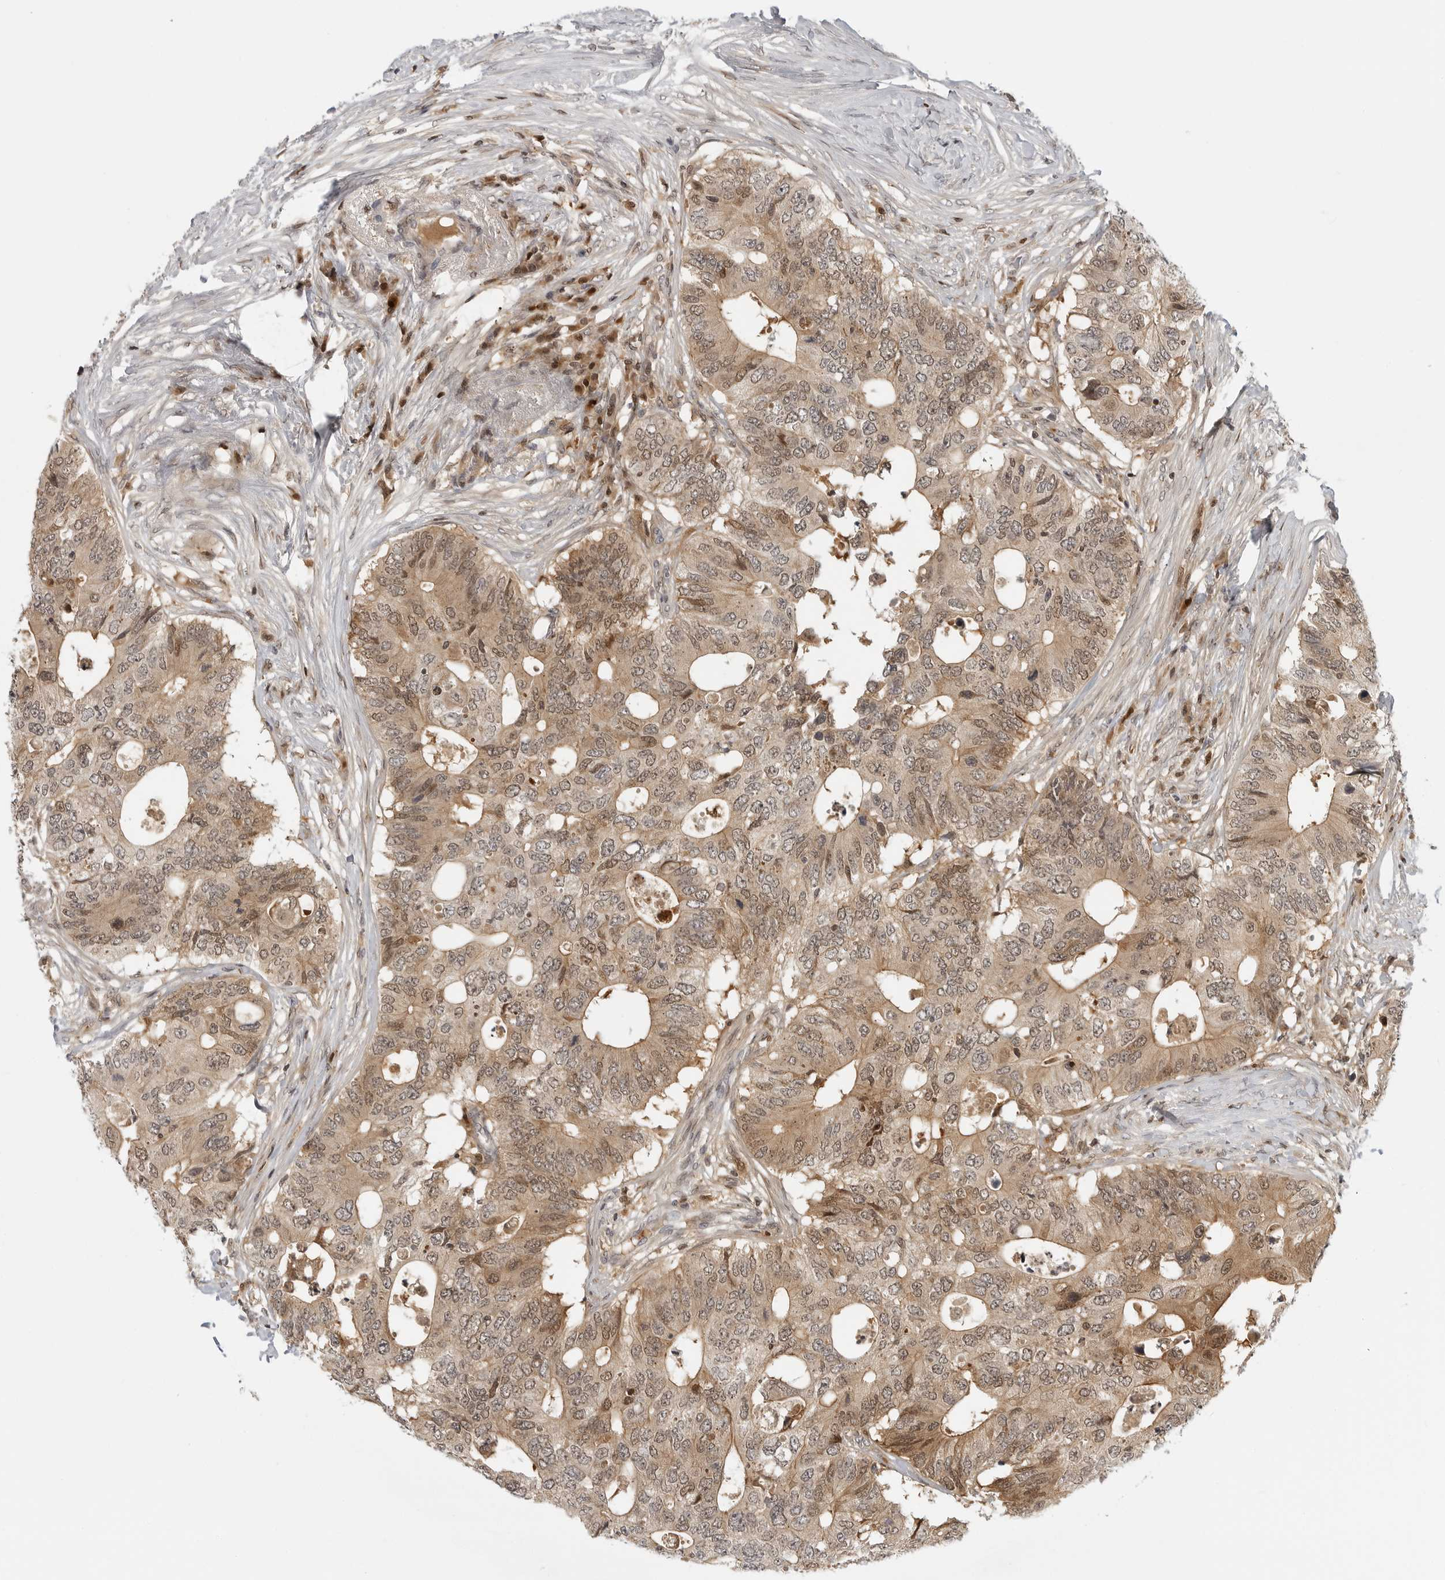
{"staining": {"intensity": "moderate", "quantity": ">75%", "location": "cytoplasmic/membranous,nuclear"}, "tissue": "colorectal cancer", "cell_type": "Tumor cells", "image_type": "cancer", "snomed": [{"axis": "morphology", "description": "Adenocarcinoma, NOS"}, {"axis": "topography", "description": "Colon"}], "caption": "Colorectal cancer (adenocarcinoma) tissue shows moderate cytoplasmic/membranous and nuclear staining in approximately >75% of tumor cells, visualized by immunohistochemistry.", "gene": "CTIF", "patient": {"sex": "male", "age": 71}}